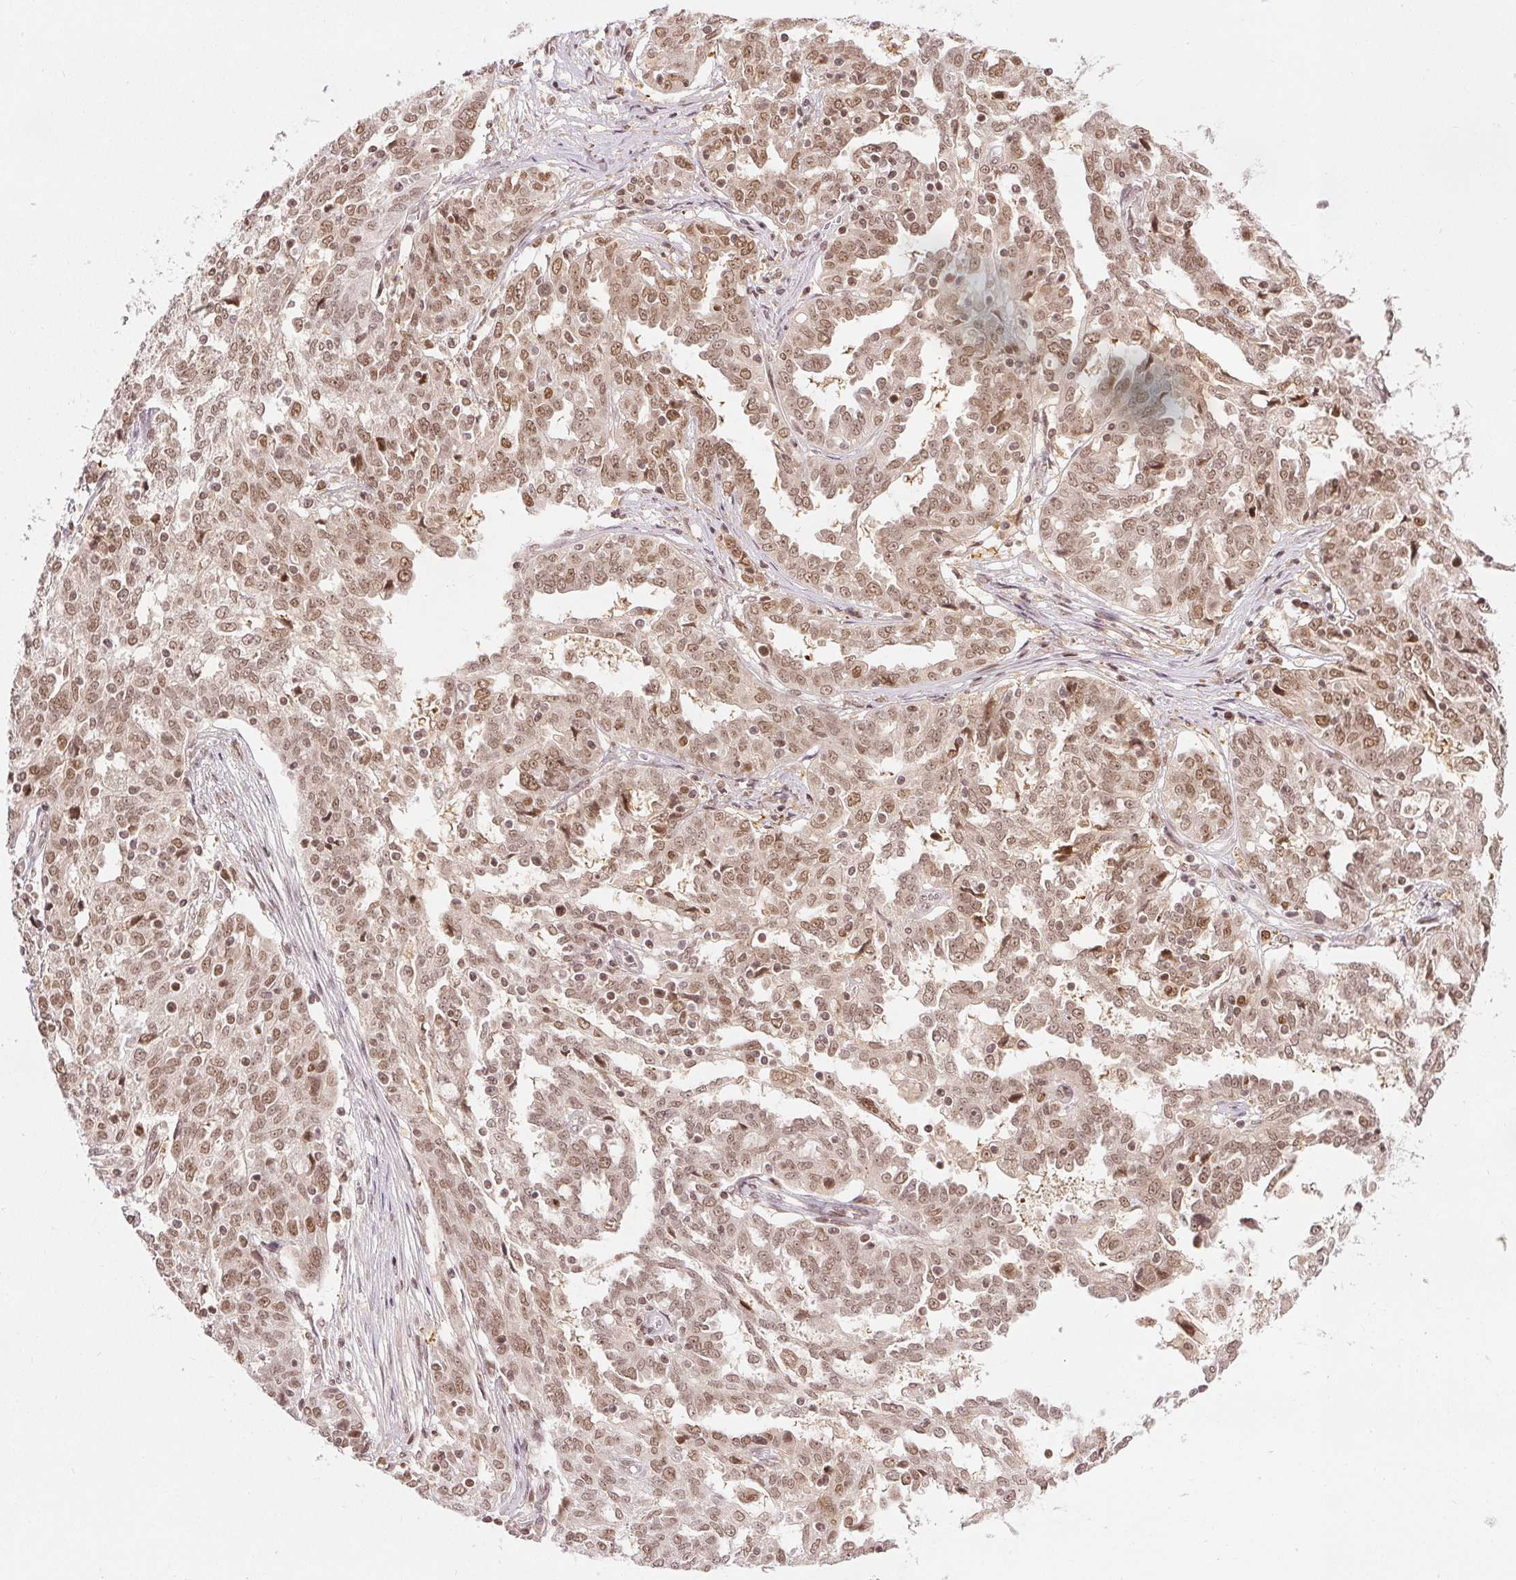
{"staining": {"intensity": "moderate", "quantity": ">75%", "location": "nuclear"}, "tissue": "ovarian cancer", "cell_type": "Tumor cells", "image_type": "cancer", "snomed": [{"axis": "morphology", "description": "Cystadenocarcinoma, serous, NOS"}, {"axis": "topography", "description": "Ovary"}], "caption": "Protein expression analysis of ovarian cancer (serous cystadenocarcinoma) exhibits moderate nuclear expression in approximately >75% of tumor cells. (DAB (3,3'-diaminobenzidine) = brown stain, brightfield microscopy at high magnification).", "gene": "DEK", "patient": {"sex": "female", "age": 67}}